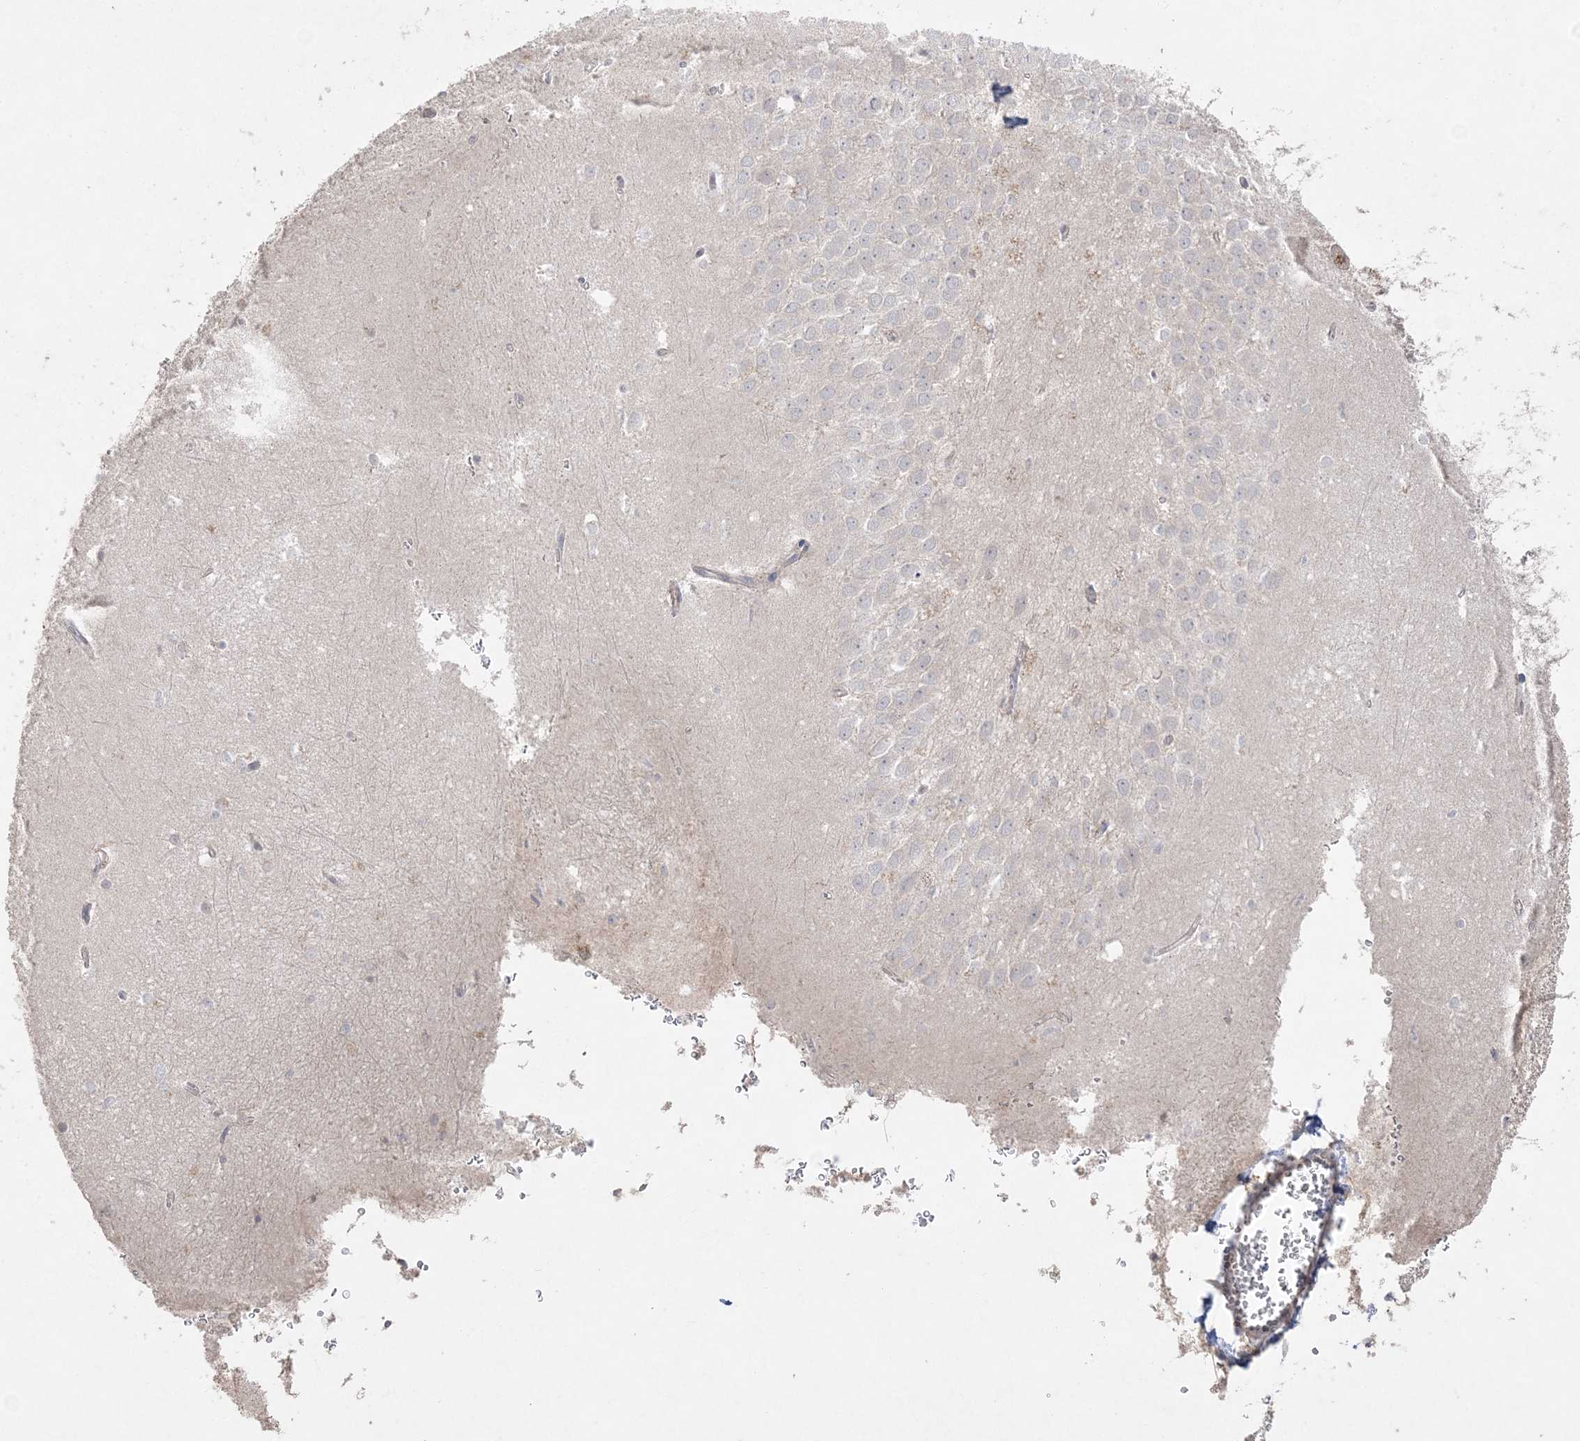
{"staining": {"intensity": "negative", "quantity": "none", "location": "none"}, "tissue": "hippocampus", "cell_type": "Glial cells", "image_type": "normal", "snomed": [{"axis": "morphology", "description": "Normal tissue, NOS"}, {"axis": "topography", "description": "Hippocampus"}], "caption": "IHC of normal hippocampus exhibits no staining in glial cells. (DAB IHC visualized using brightfield microscopy, high magnification).", "gene": "SH3BP4", "patient": {"sex": "female", "age": 64}}